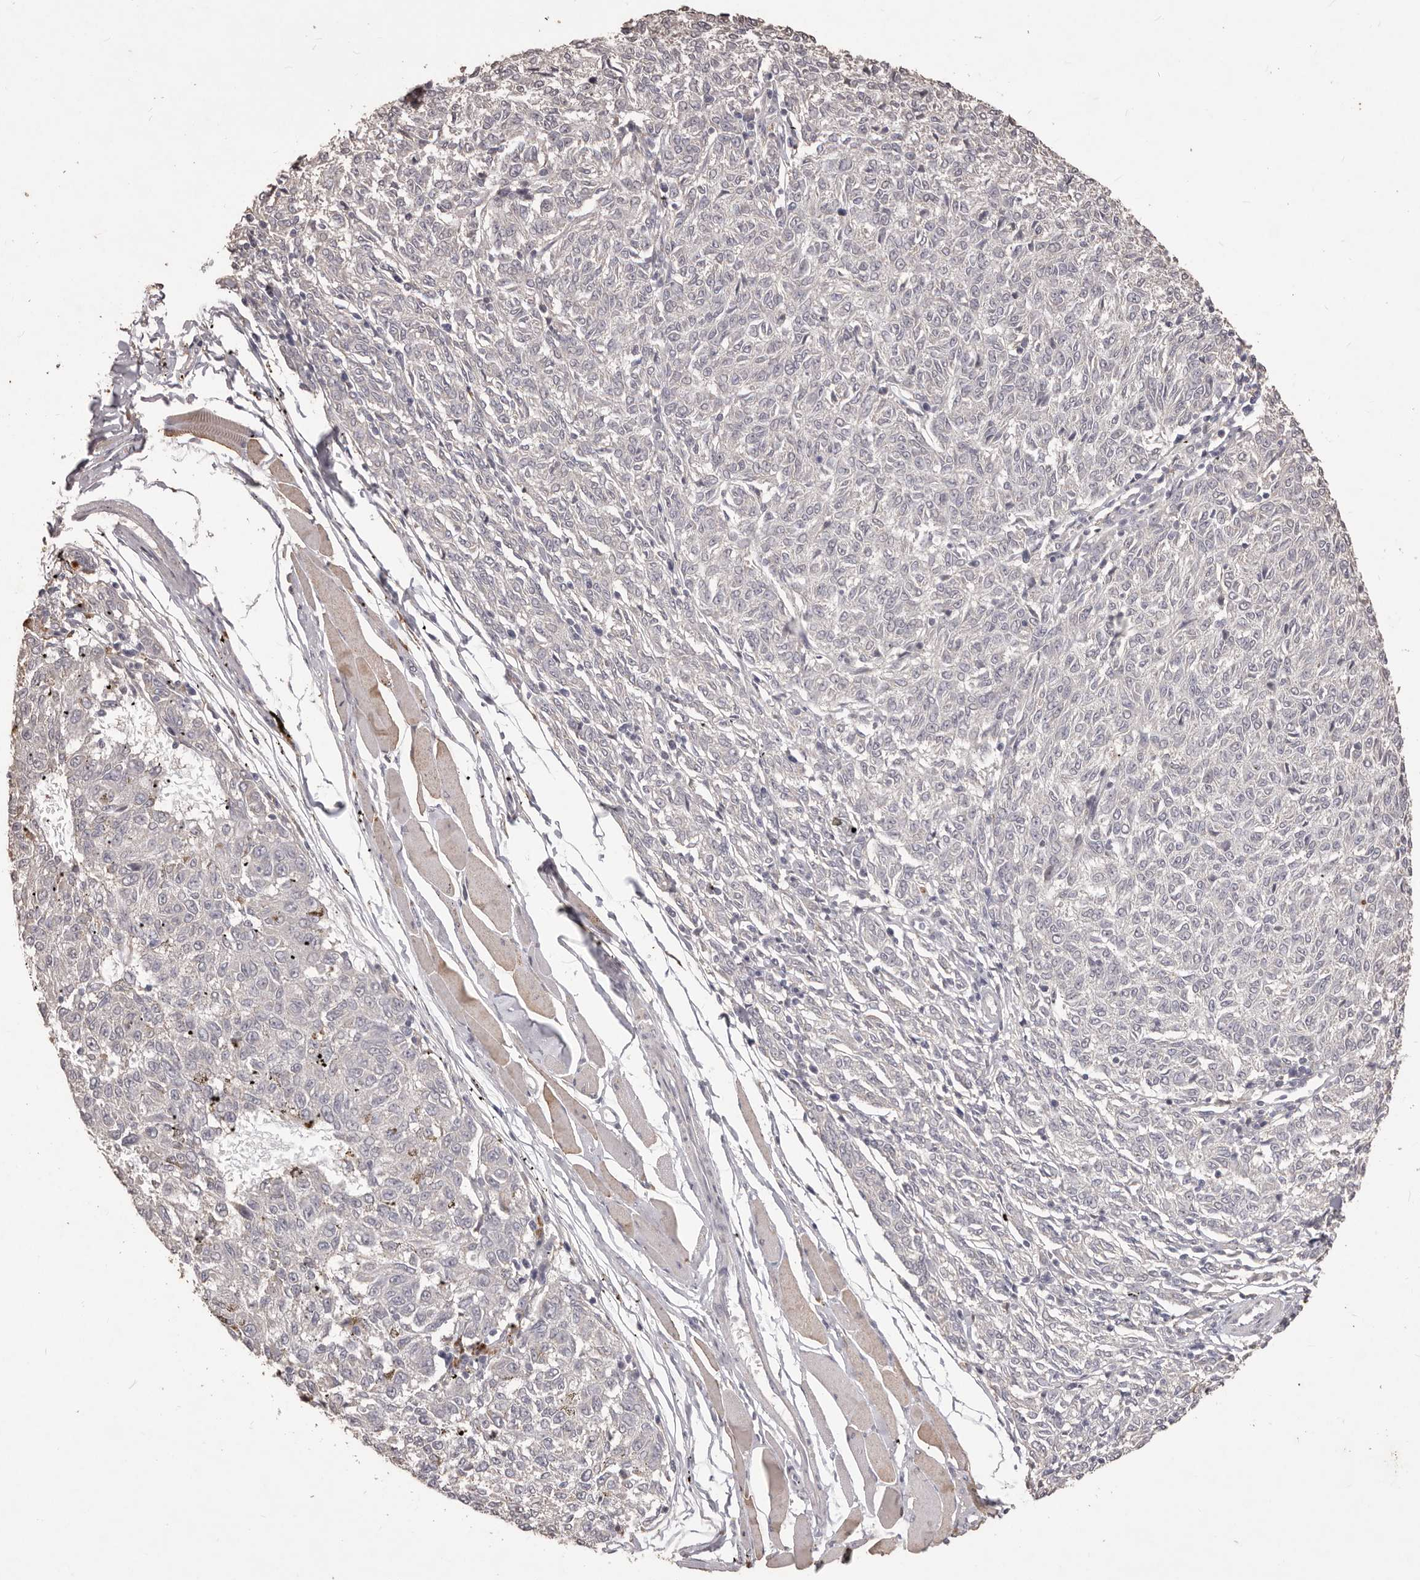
{"staining": {"intensity": "negative", "quantity": "none", "location": "none"}, "tissue": "melanoma", "cell_type": "Tumor cells", "image_type": "cancer", "snomed": [{"axis": "morphology", "description": "Malignant melanoma, NOS"}, {"axis": "topography", "description": "Skin"}], "caption": "Tumor cells are negative for brown protein staining in melanoma. (DAB IHC with hematoxylin counter stain).", "gene": "PRSS27", "patient": {"sex": "female", "age": 72}}